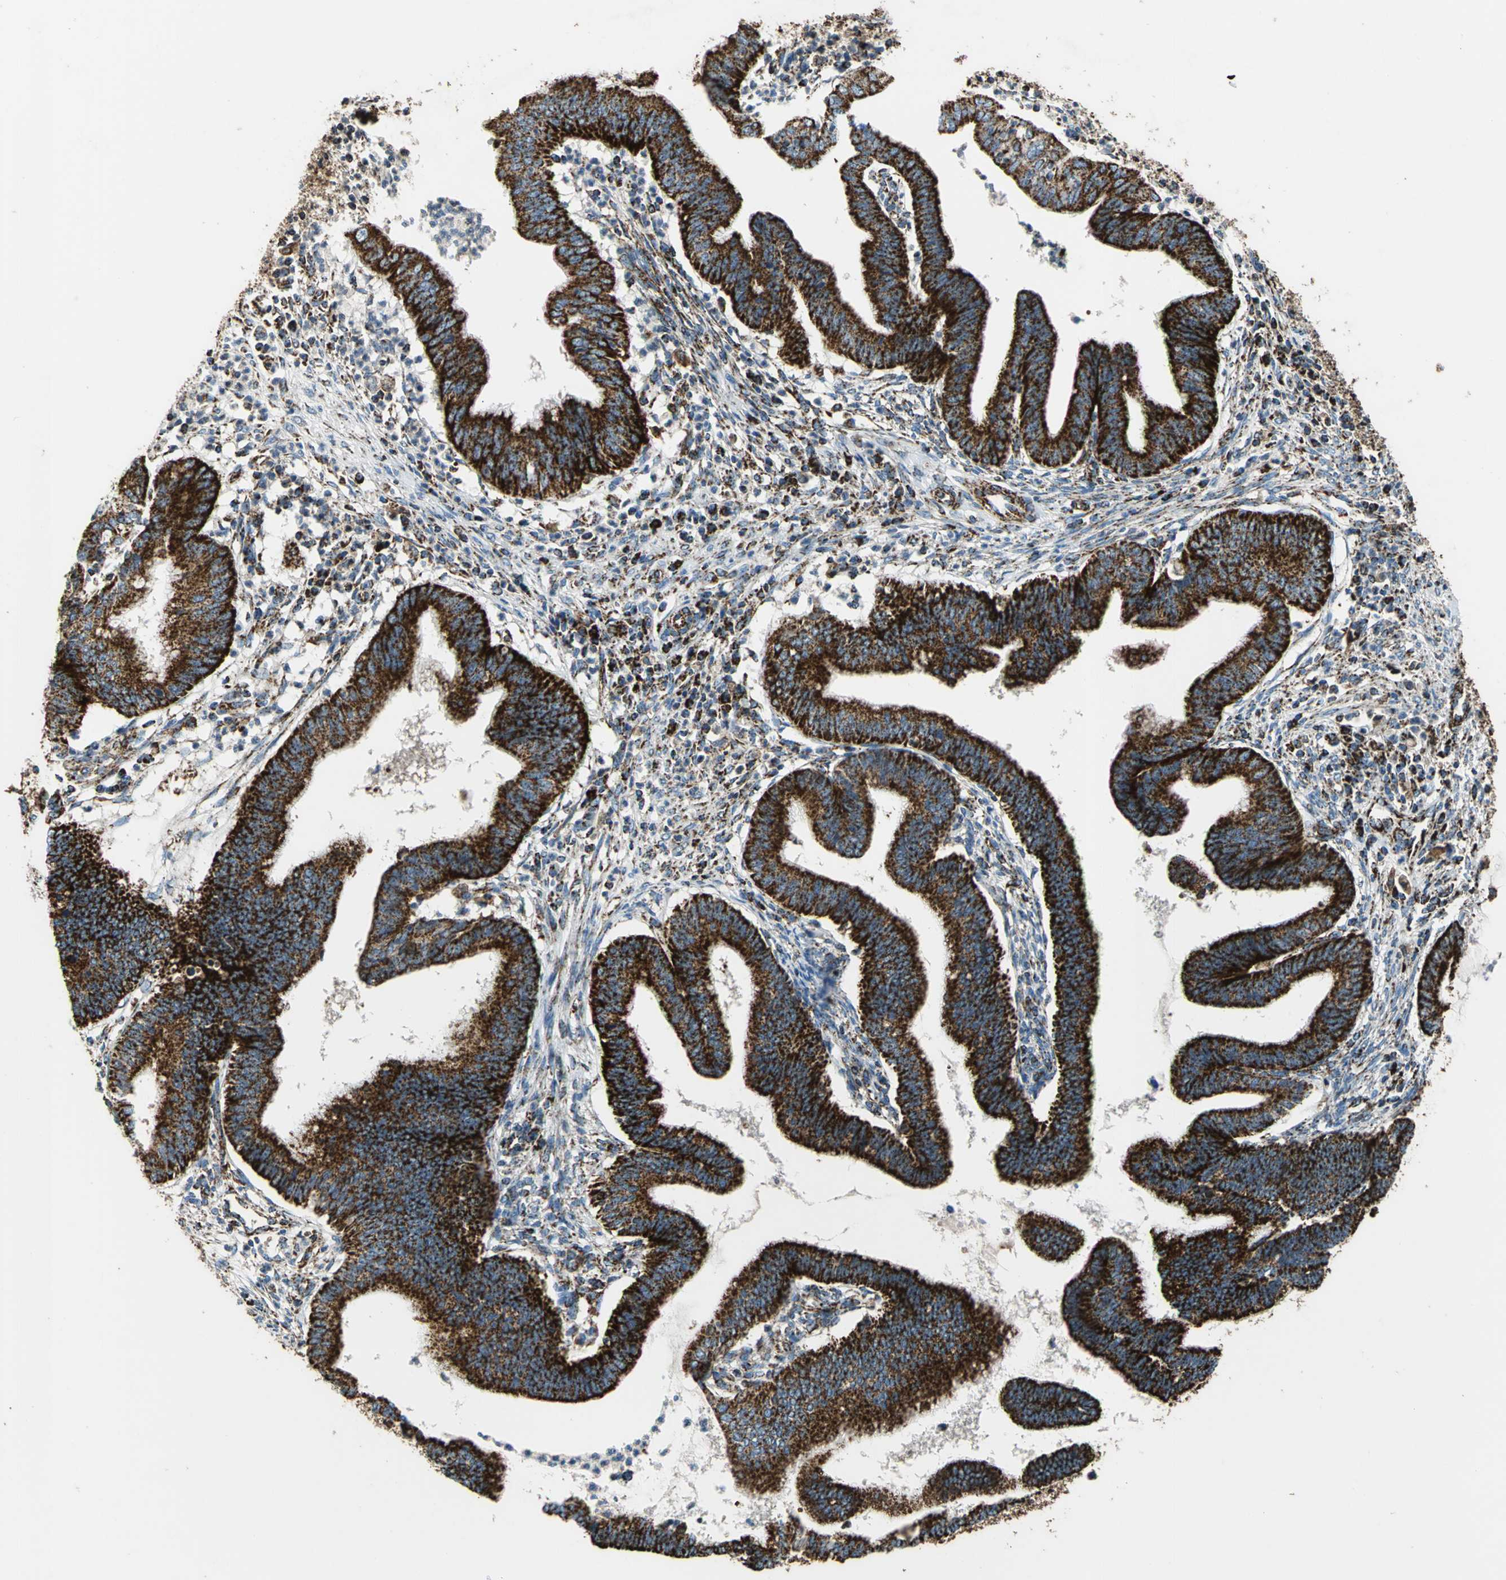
{"staining": {"intensity": "strong", "quantity": ">75%", "location": "cytoplasmic/membranous"}, "tissue": "cervical cancer", "cell_type": "Tumor cells", "image_type": "cancer", "snomed": [{"axis": "morphology", "description": "Adenocarcinoma, NOS"}, {"axis": "topography", "description": "Cervix"}], "caption": "Adenocarcinoma (cervical) was stained to show a protein in brown. There is high levels of strong cytoplasmic/membranous positivity in about >75% of tumor cells.", "gene": "ECH1", "patient": {"sex": "female", "age": 36}}